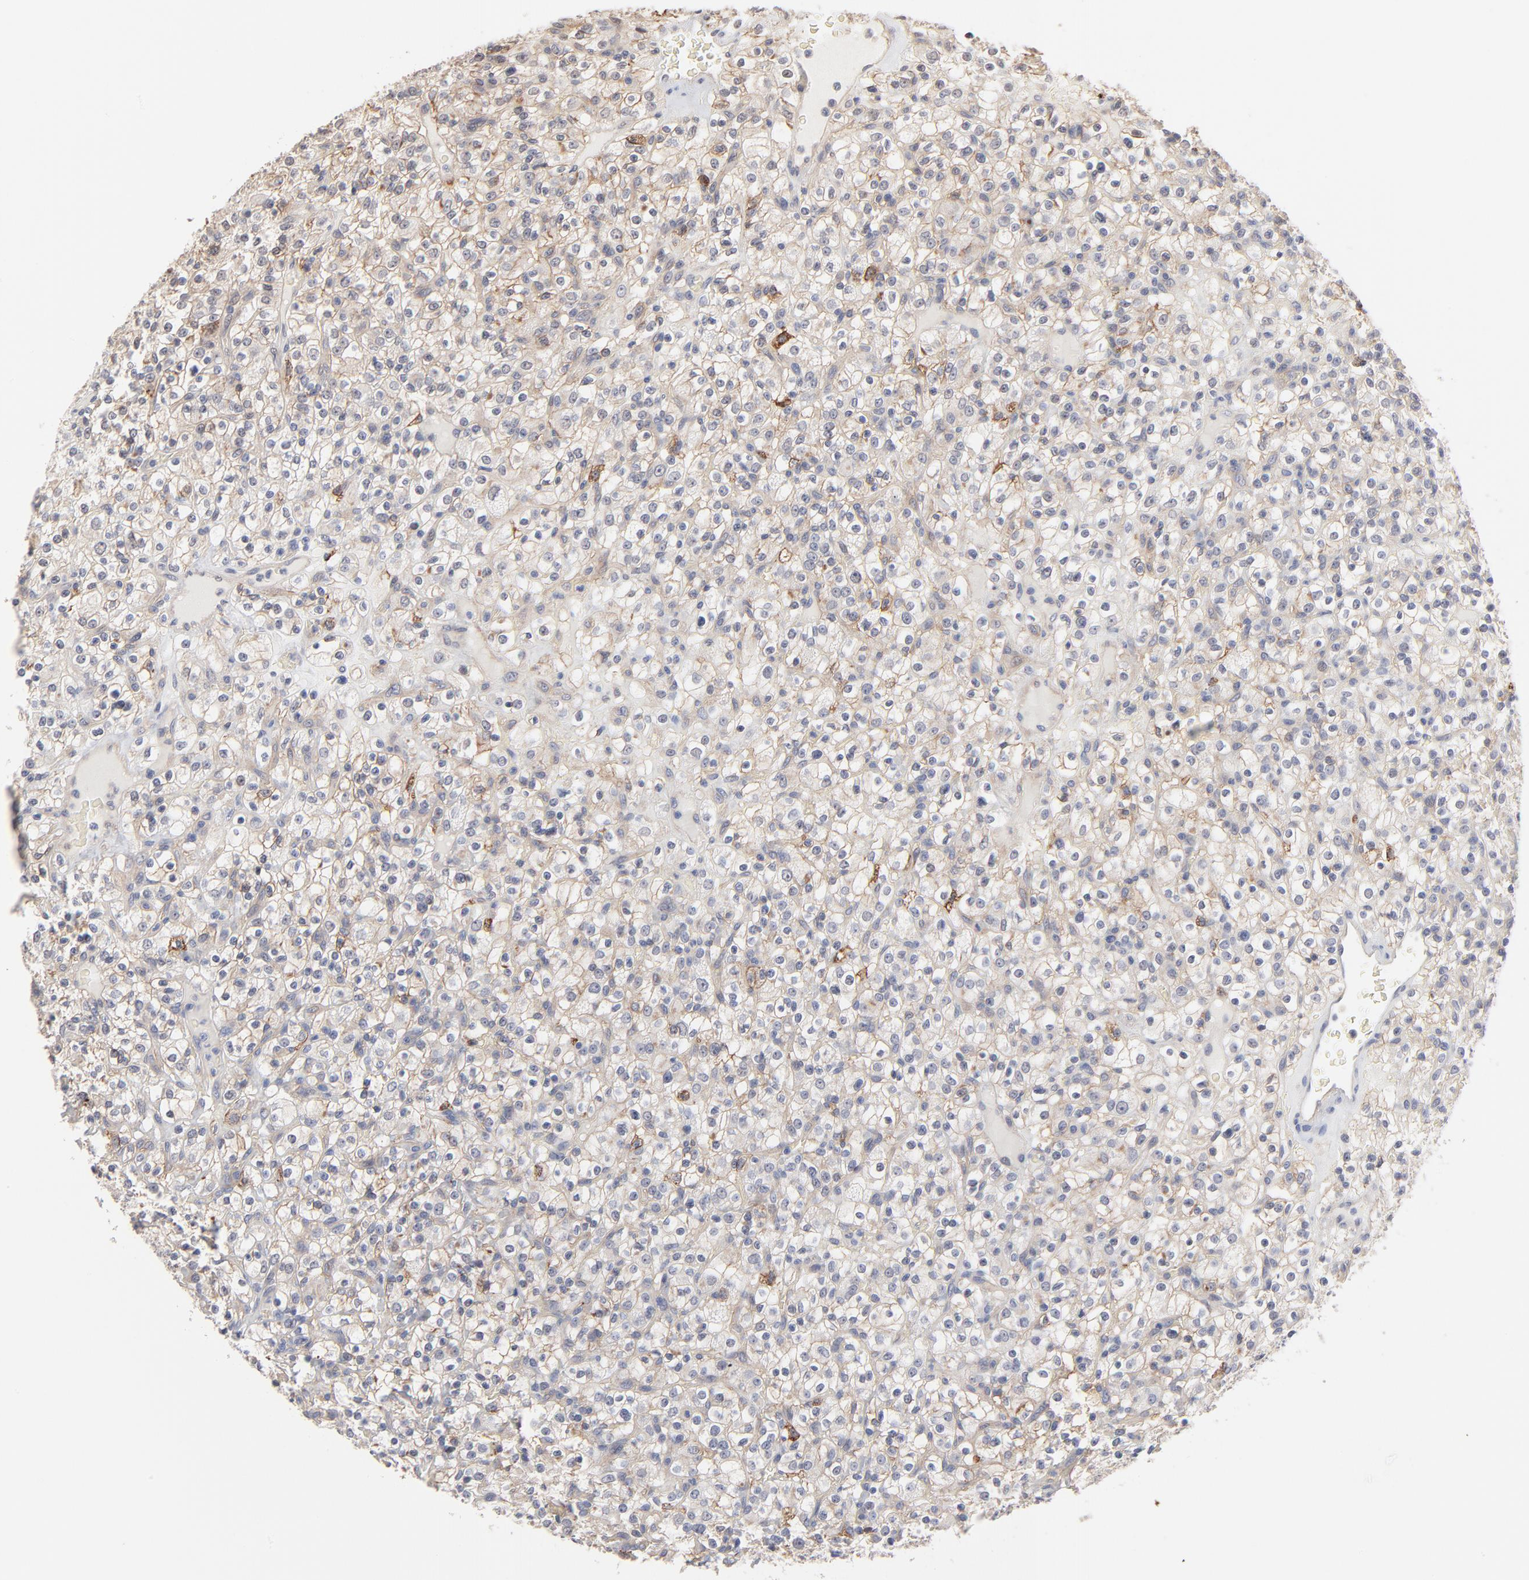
{"staining": {"intensity": "weak", "quantity": ">75%", "location": "cytoplasmic/membranous"}, "tissue": "renal cancer", "cell_type": "Tumor cells", "image_type": "cancer", "snomed": [{"axis": "morphology", "description": "Normal tissue, NOS"}, {"axis": "morphology", "description": "Adenocarcinoma, NOS"}, {"axis": "topography", "description": "Kidney"}], "caption": "Immunohistochemical staining of human renal cancer shows weak cytoplasmic/membranous protein positivity in approximately >75% of tumor cells. (Brightfield microscopy of DAB IHC at high magnification).", "gene": "SLC16A1", "patient": {"sex": "female", "age": 72}}